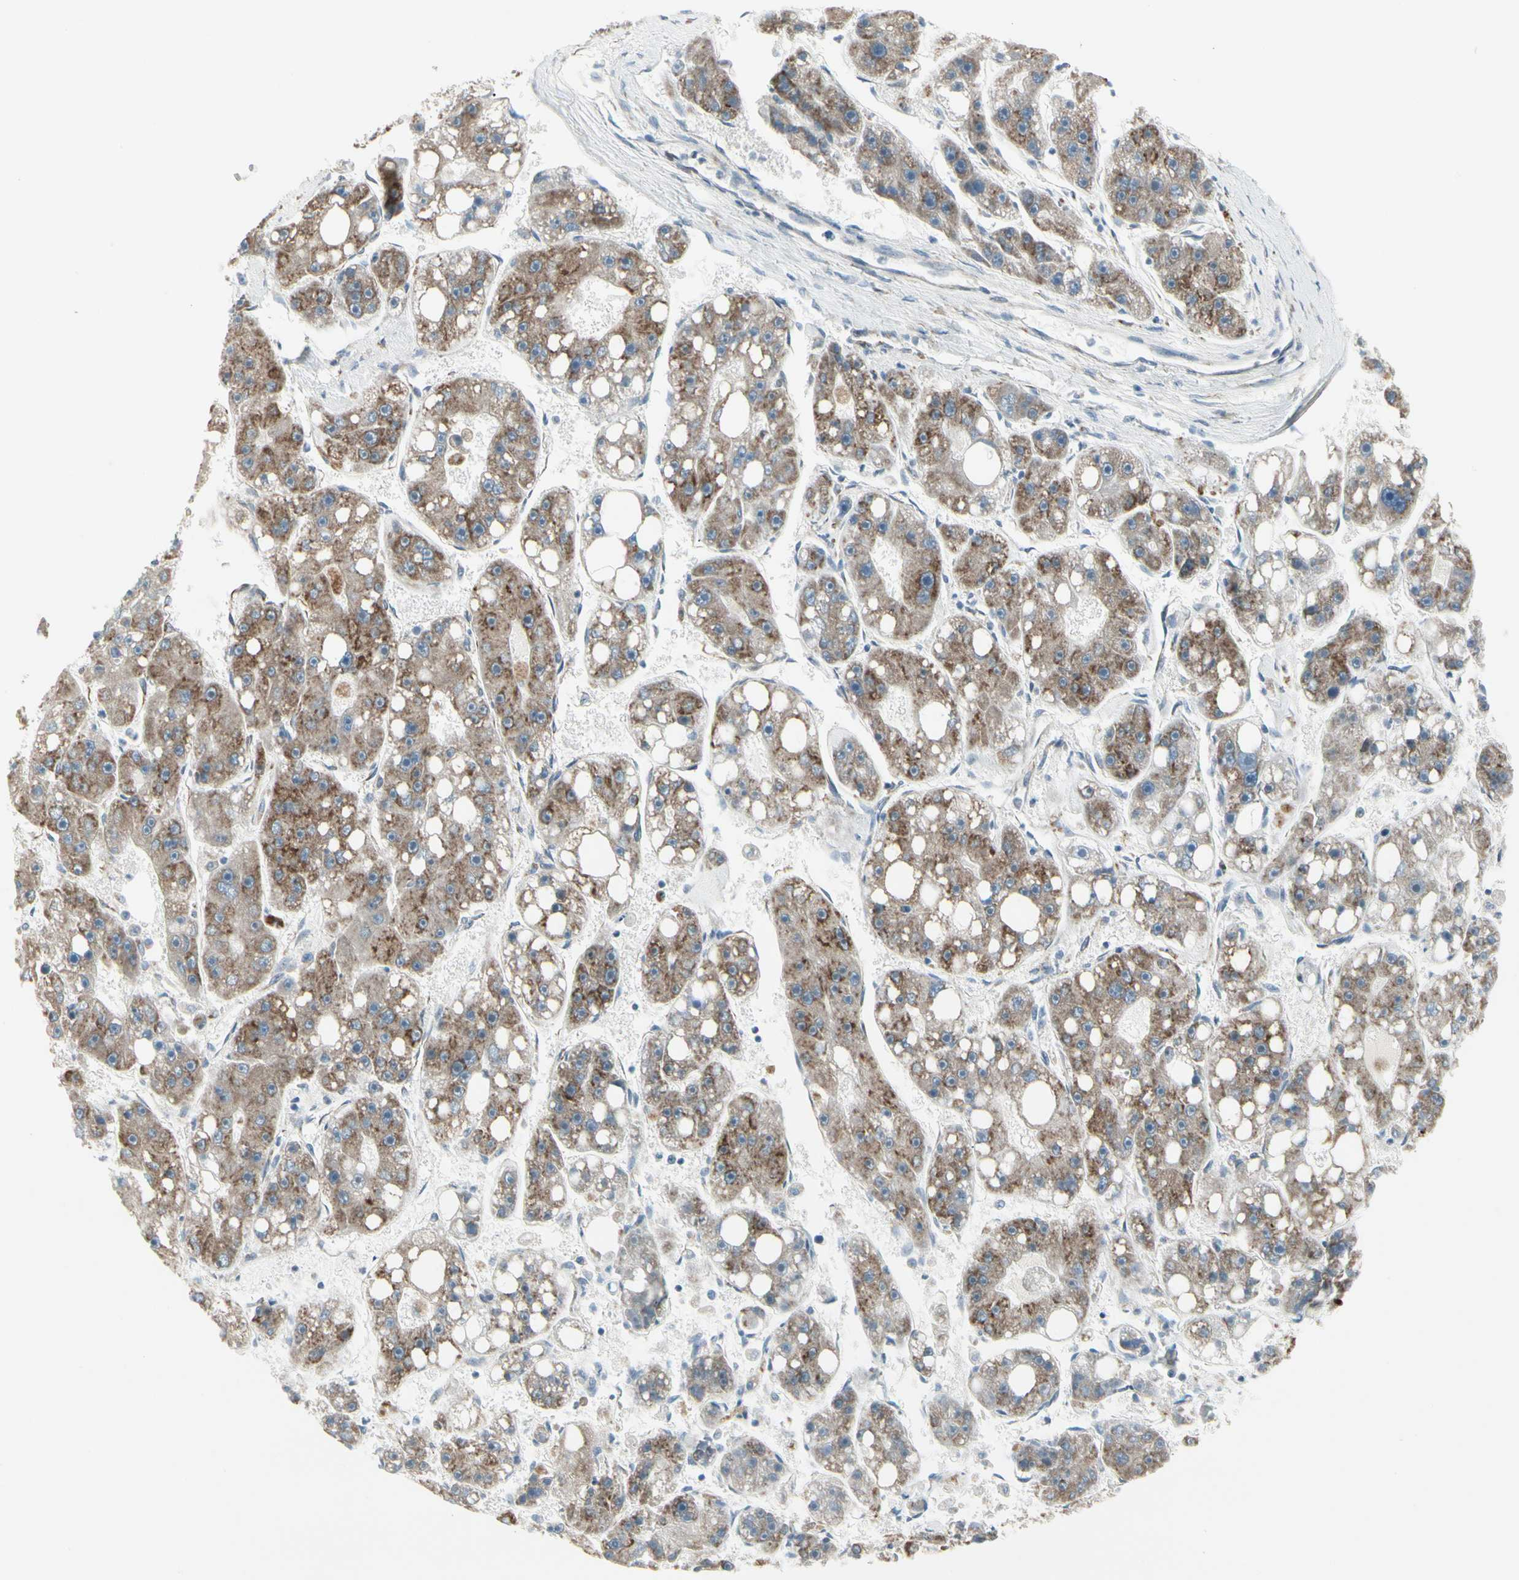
{"staining": {"intensity": "moderate", "quantity": ">75%", "location": "cytoplasmic/membranous"}, "tissue": "liver cancer", "cell_type": "Tumor cells", "image_type": "cancer", "snomed": [{"axis": "morphology", "description": "Carcinoma, Hepatocellular, NOS"}, {"axis": "topography", "description": "Liver"}], "caption": "Liver hepatocellular carcinoma was stained to show a protein in brown. There is medium levels of moderate cytoplasmic/membranous staining in approximately >75% of tumor cells.", "gene": "FNDC3A", "patient": {"sex": "female", "age": 61}}